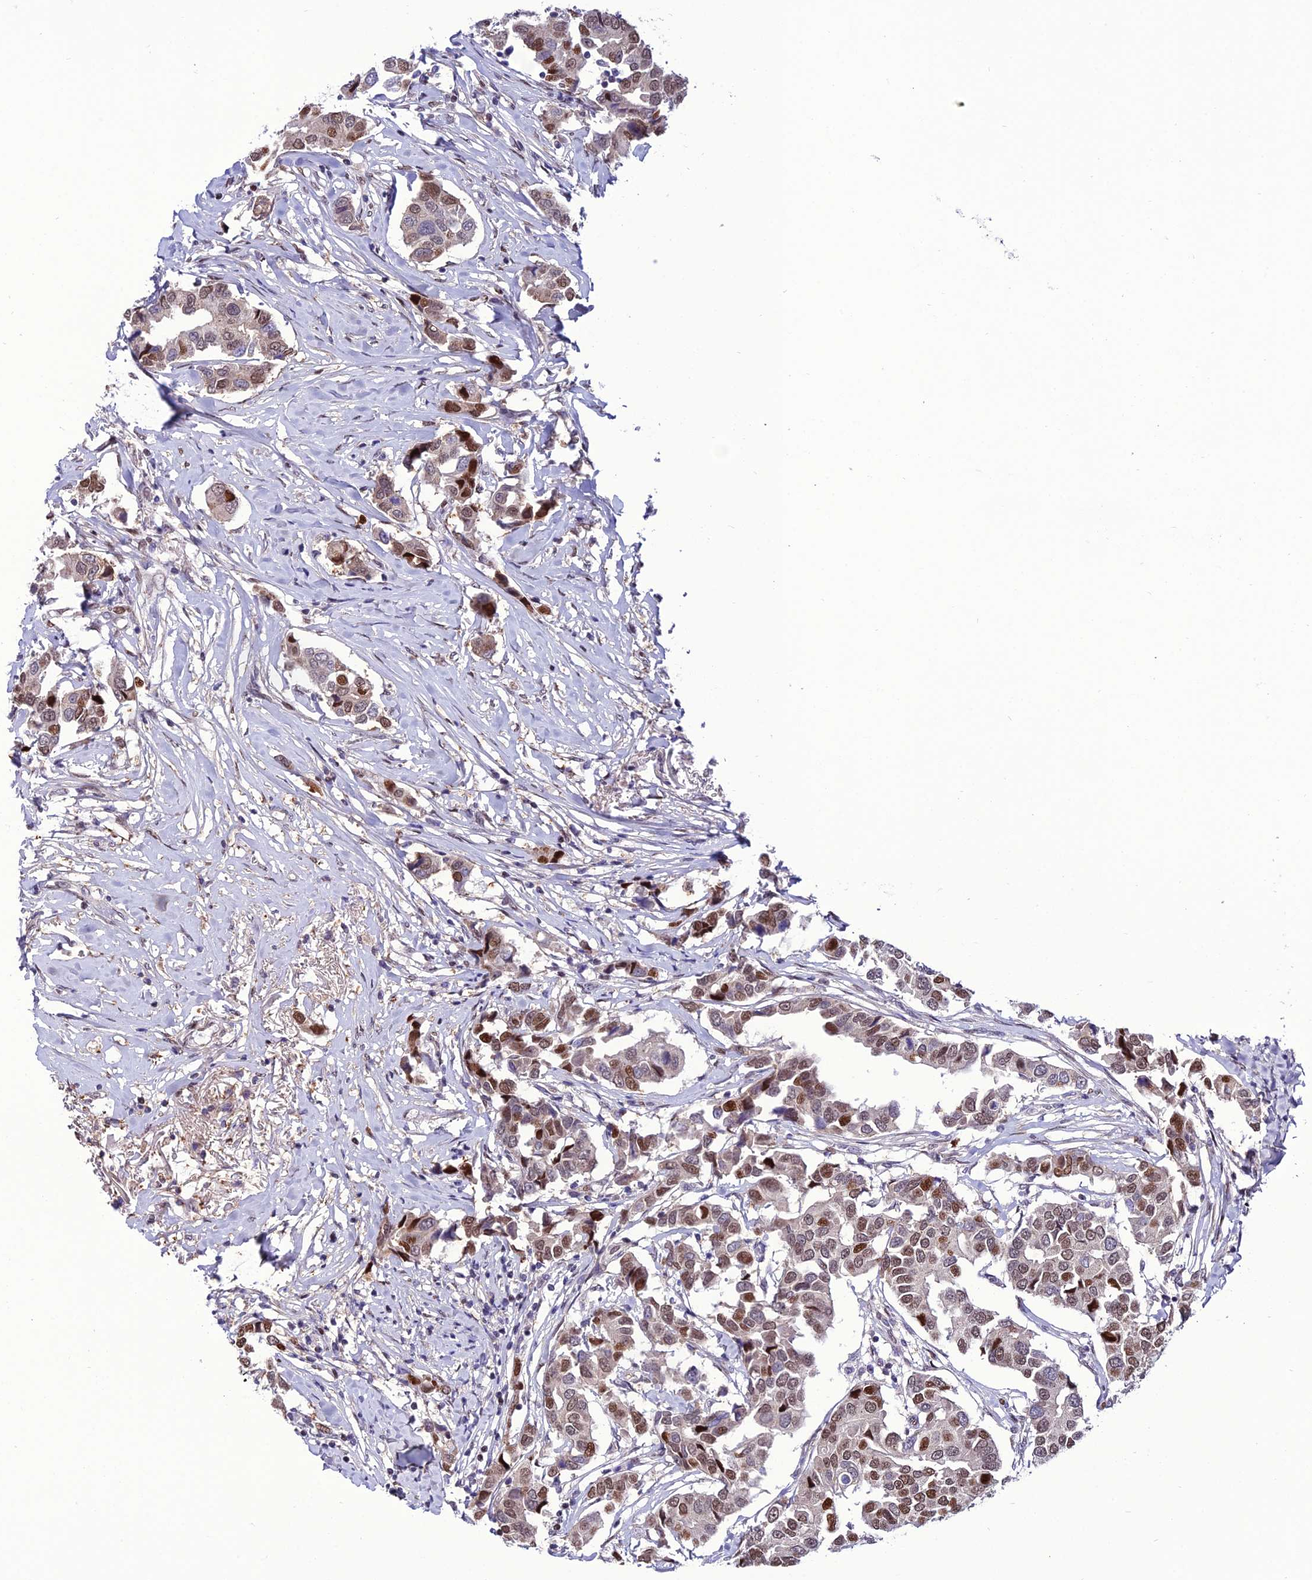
{"staining": {"intensity": "moderate", "quantity": ">75%", "location": "nuclear"}, "tissue": "breast cancer", "cell_type": "Tumor cells", "image_type": "cancer", "snomed": [{"axis": "morphology", "description": "Duct carcinoma"}, {"axis": "topography", "description": "Breast"}], "caption": "Human breast cancer (infiltrating ductal carcinoma) stained for a protein (brown) exhibits moderate nuclear positive expression in approximately >75% of tumor cells.", "gene": "ZNF707", "patient": {"sex": "female", "age": 80}}